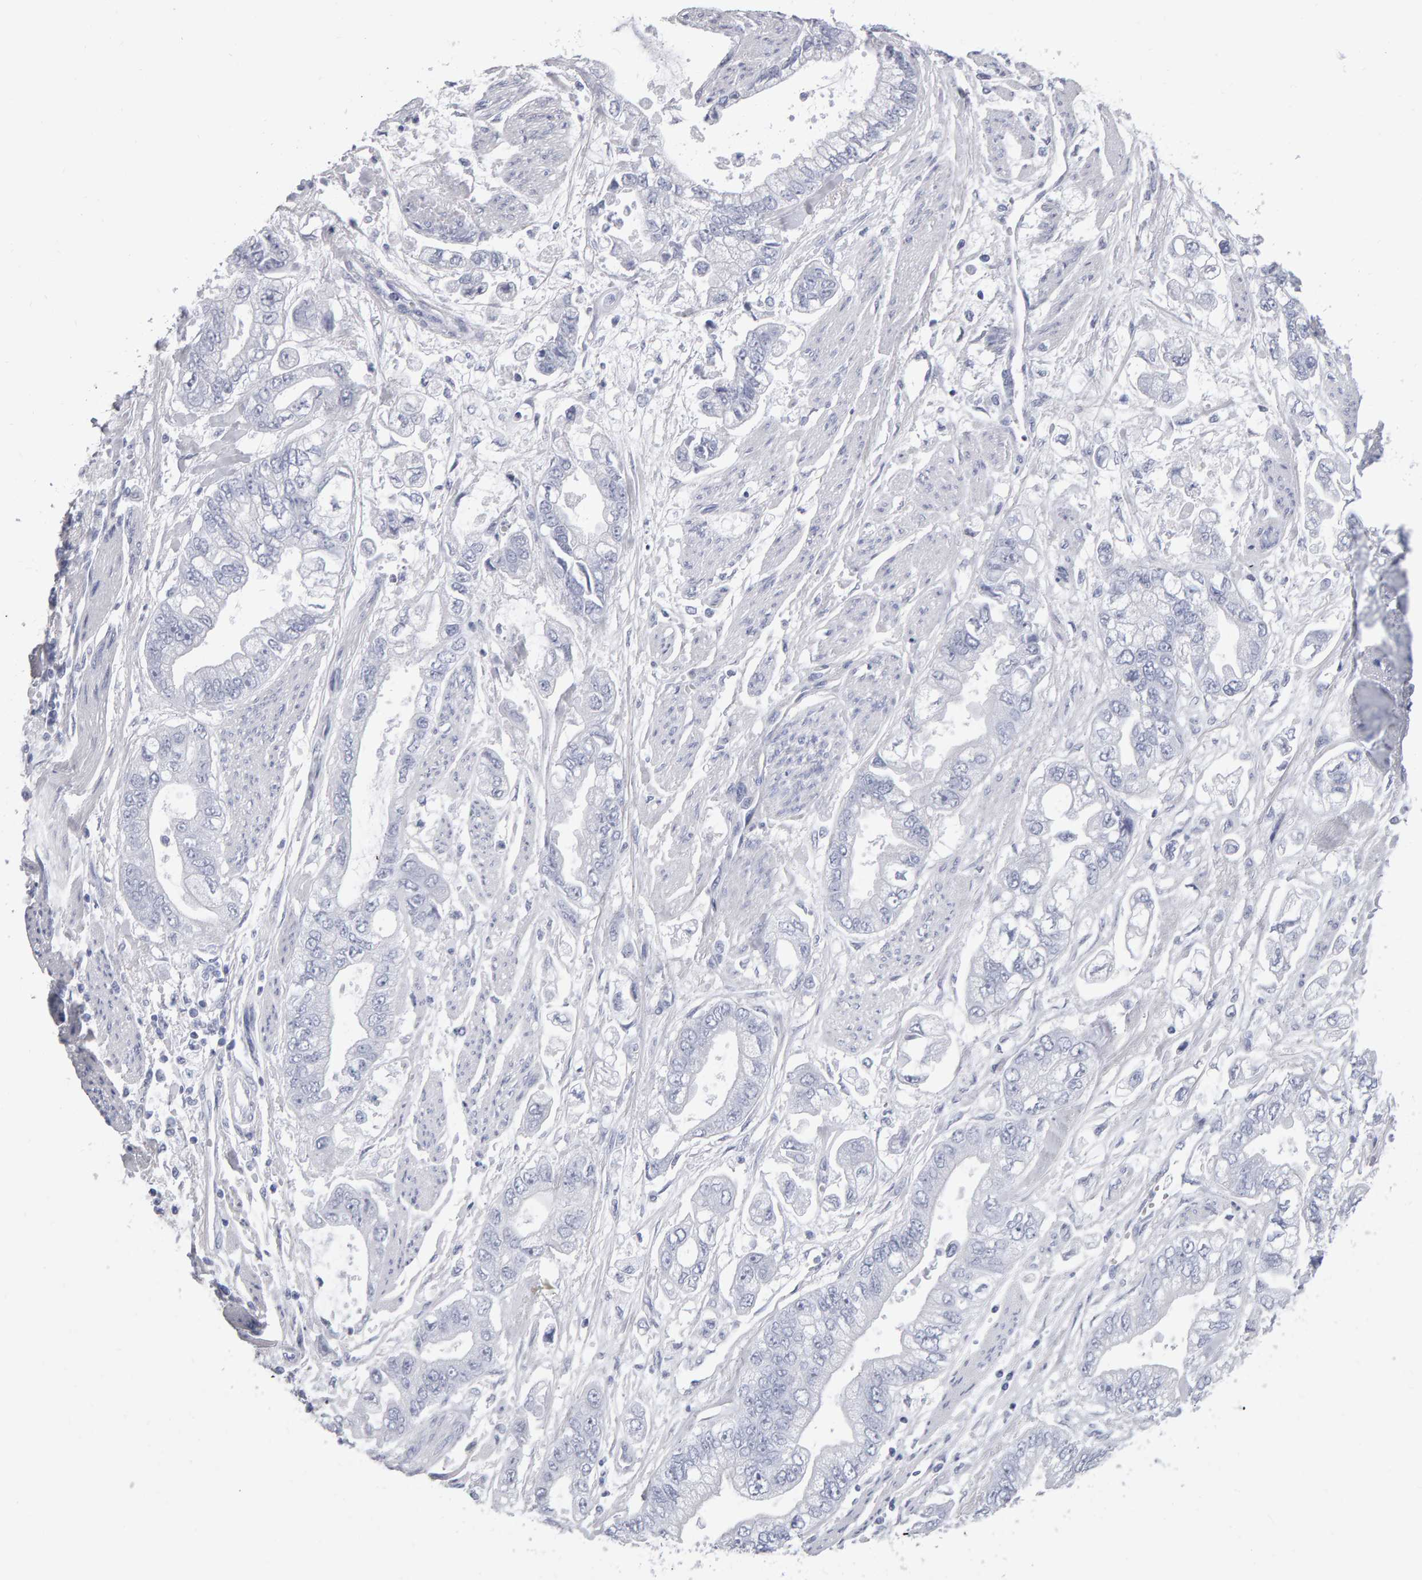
{"staining": {"intensity": "negative", "quantity": "none", "location": "none"}, "tissue": "stomach cancer", "cell_type": "Tumor cells", "image_type": "cancer", "snomed": [{"axis": "morphology", "description": "Normal tissue, NOS"}, {"axis": "morphology", "description": "Adenocarcinoma, NOS"}, {"axis": "topography", "description": "Stomach"}], "caption": "Histopathology image shows no significant protein positivity in tumor cells of stomach cancer (adenocarcinoma). The staining was performed using DAB (3,3'-diaminobenzidine) to visualize the protein expression in brown, while the nuclei were stained in blue with hematoxylin (Magnification: 20x).", "gene": "NCDN", "patient": {"sex": "male", "age": 62}}